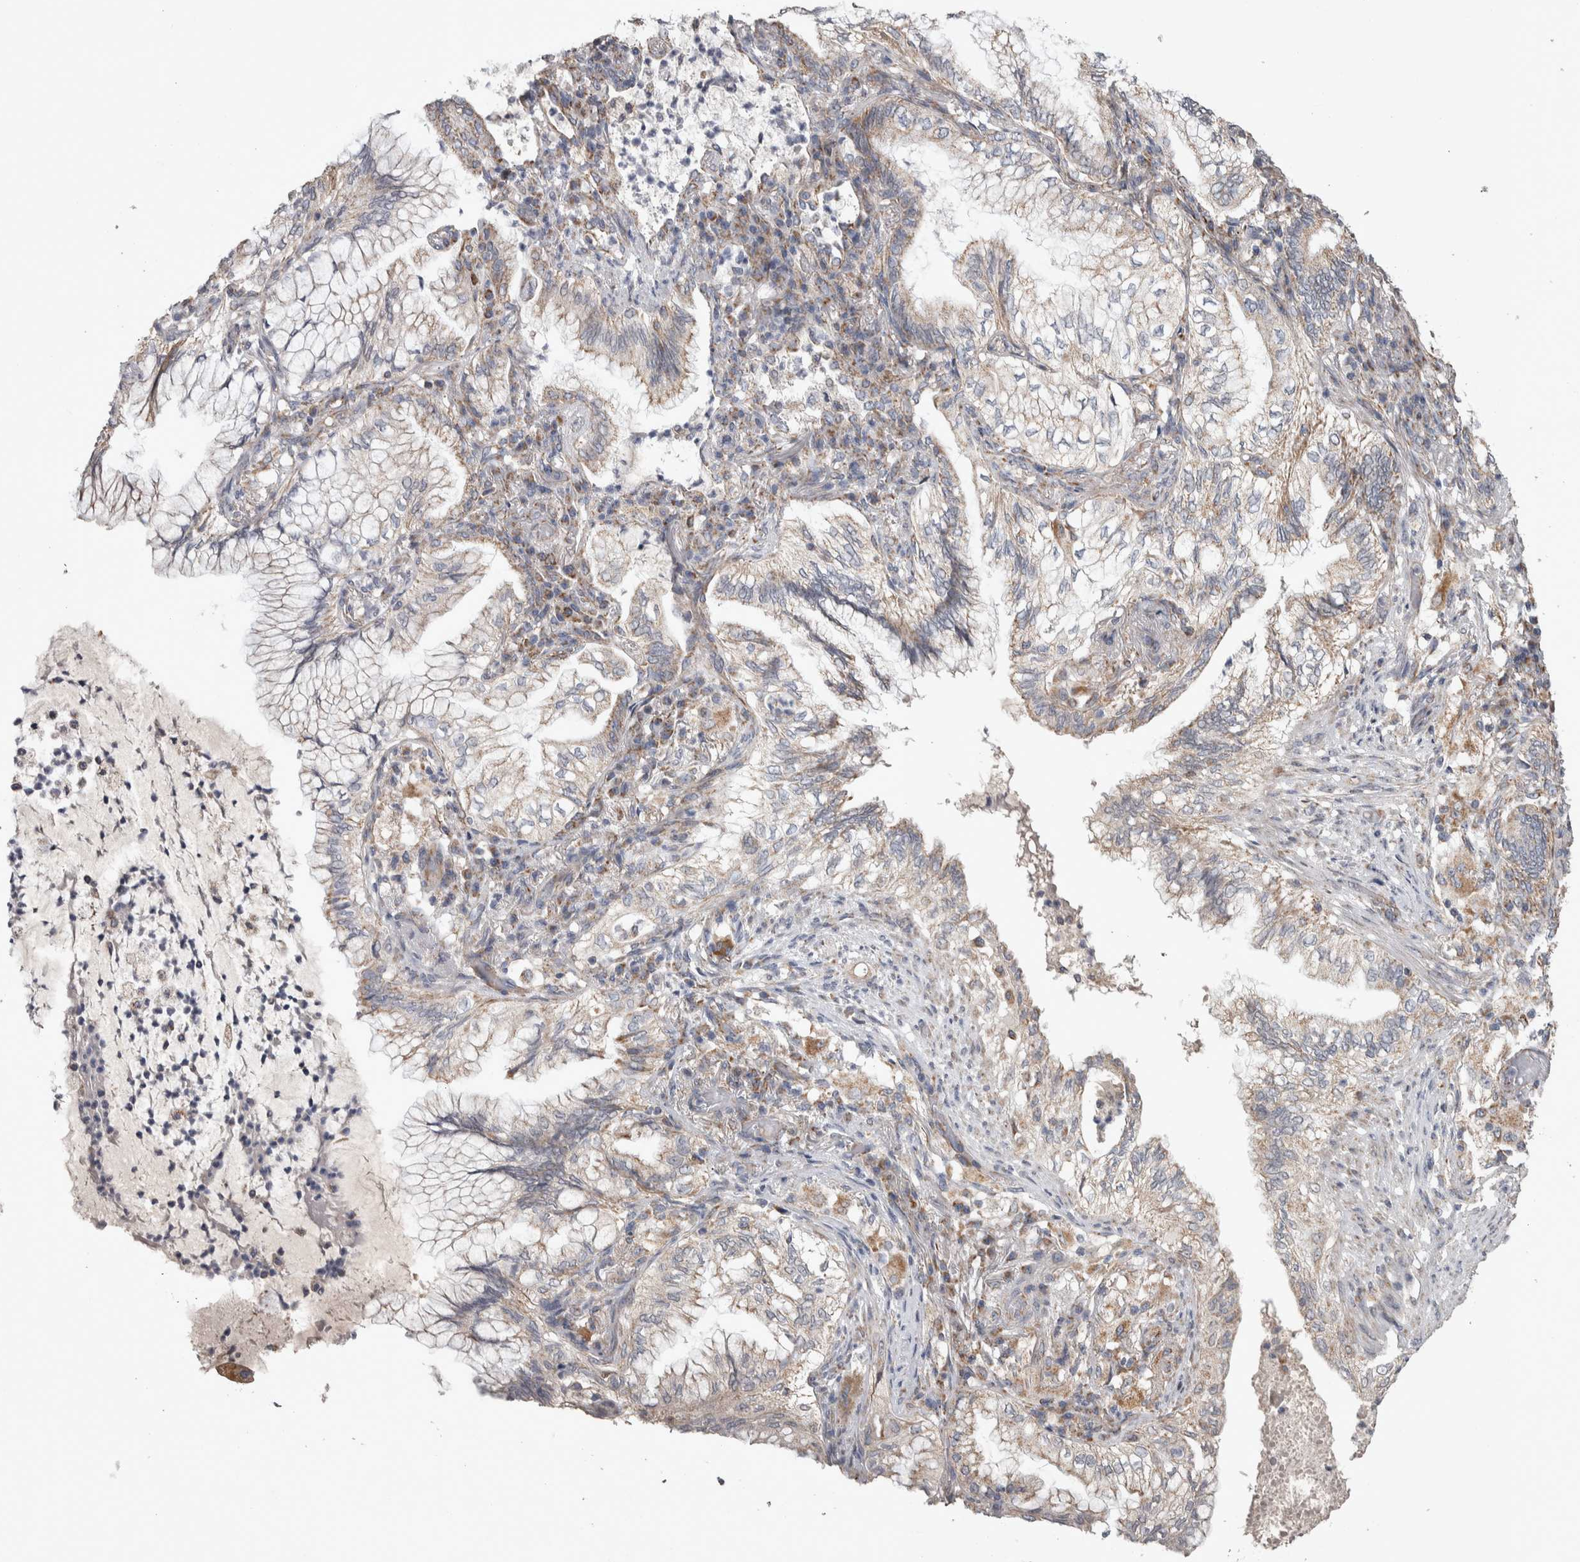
{"staining": {"intensity": "weak", "quantity": "25%-75%", "location": "cytoplasmic/membranous"}, "tissue": "lung cancer", "cell_type": "Tumor cells", "image_type": "cancer", "snomed": [{"axis": "morphology", "description": "Adenocarcinoma, NOS"}, {"axis": "topography", "description": "Lung"}], "caption": "Adenocarcinoma (lung) stained with a brown dye reveals weak cytoplasmic/membranous positive positivity in about 25%-75% of tumor cells.", "gene": "SCO1", "patient": {"sex": "female", "age": 70}}